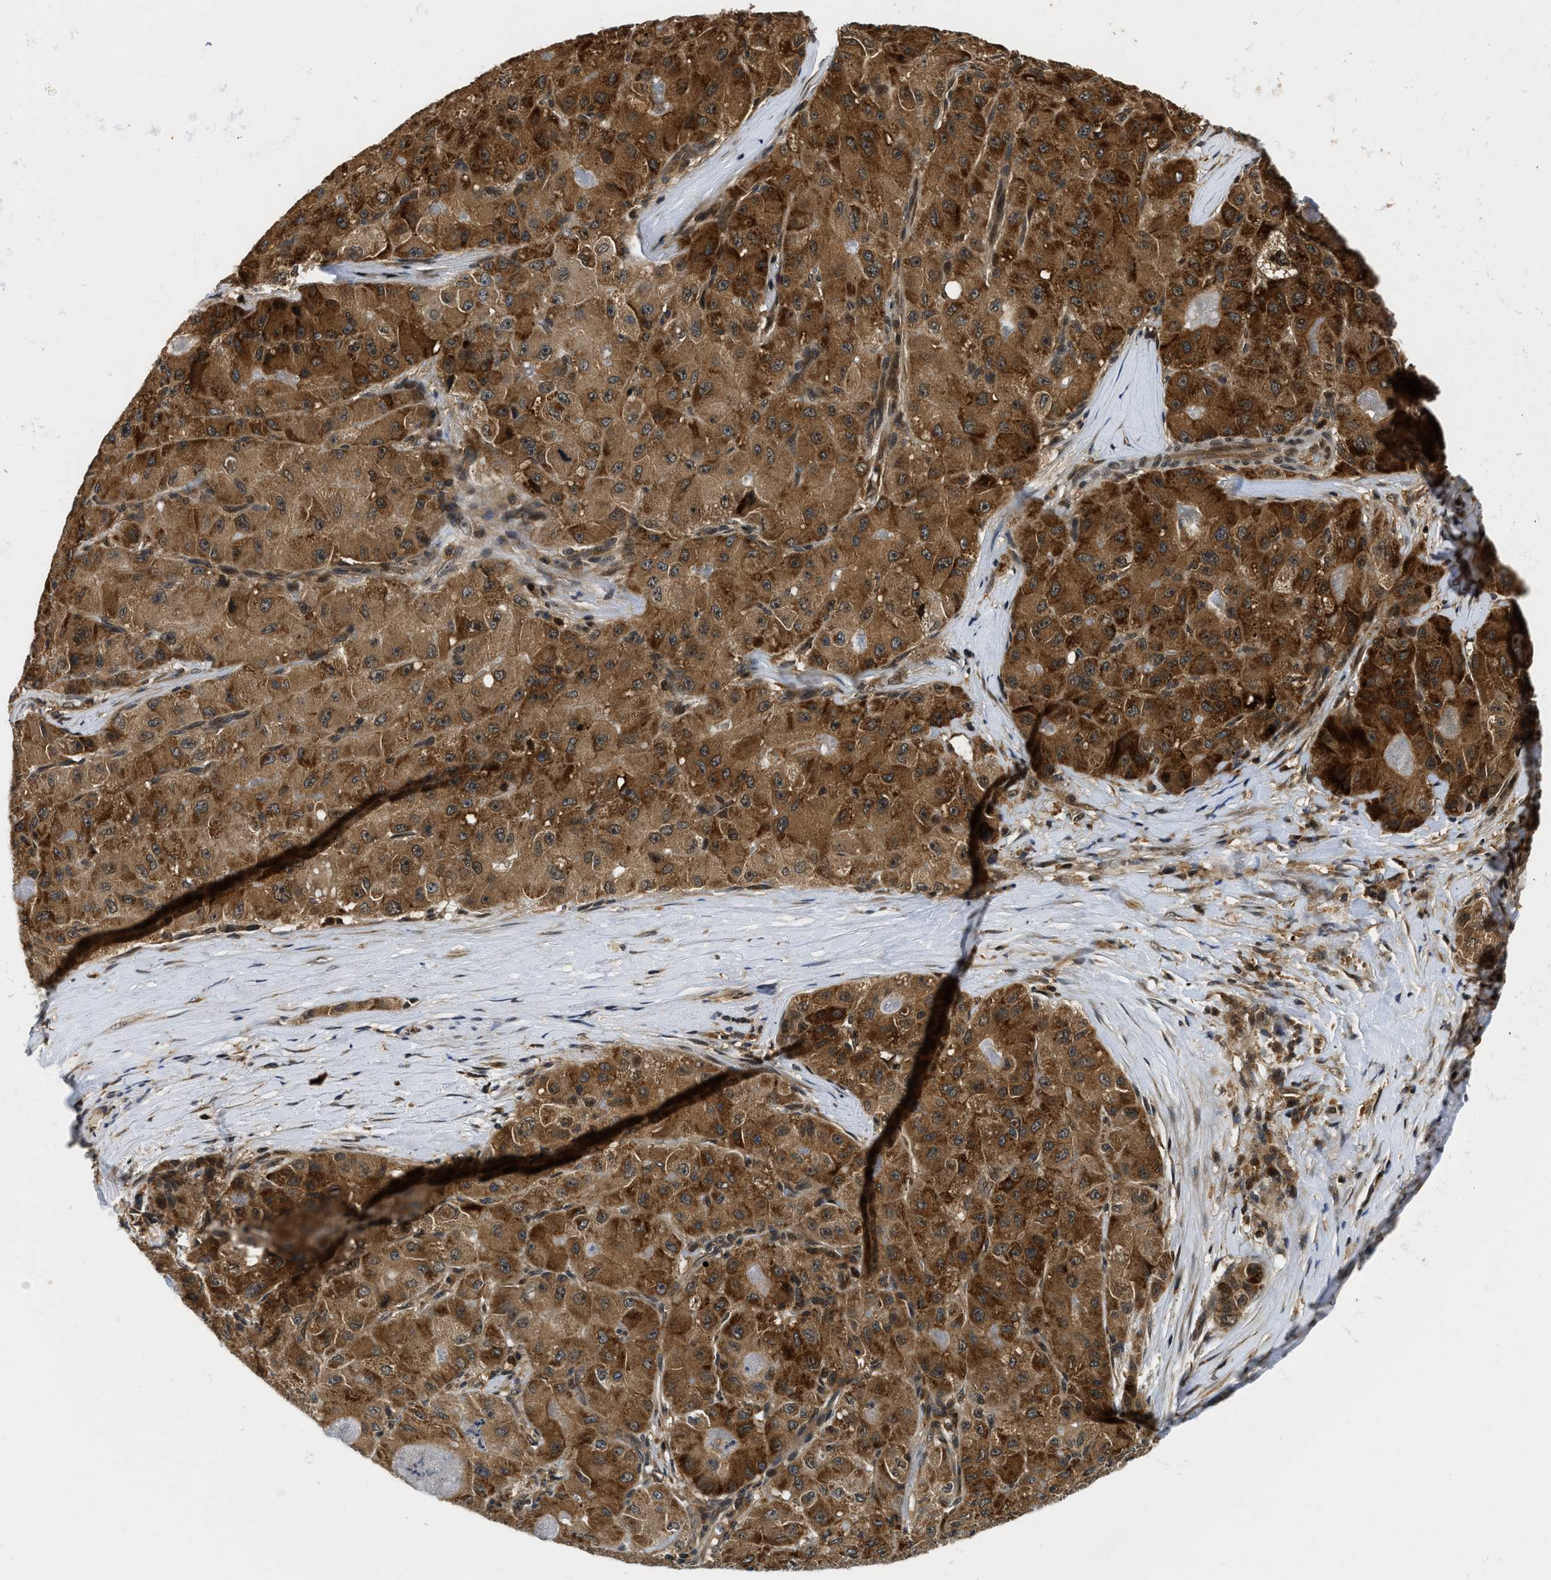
{"staining": {"intensity": "strong", "quantity": ">75%", "location": "cytoplasmic/membranous"}, "tissue": "liver cancer", "cell_type": "Tumor cells", "image_type": "cancer", "snomed": [{"axis": "morphology", "description": "Carcinoma, Hepatocellular, NOS"}, {"axis": "topography", "description": "Liver"}], "caption": "There is high levels of strong cytoplasmic/membranous expression in tumor cells of liver hepatocellular carcinoma, as demonstrated by immunohistochemical staining (brown color).", "gene": "ADSL", "patient": {"sex": "male", "age": 80}}